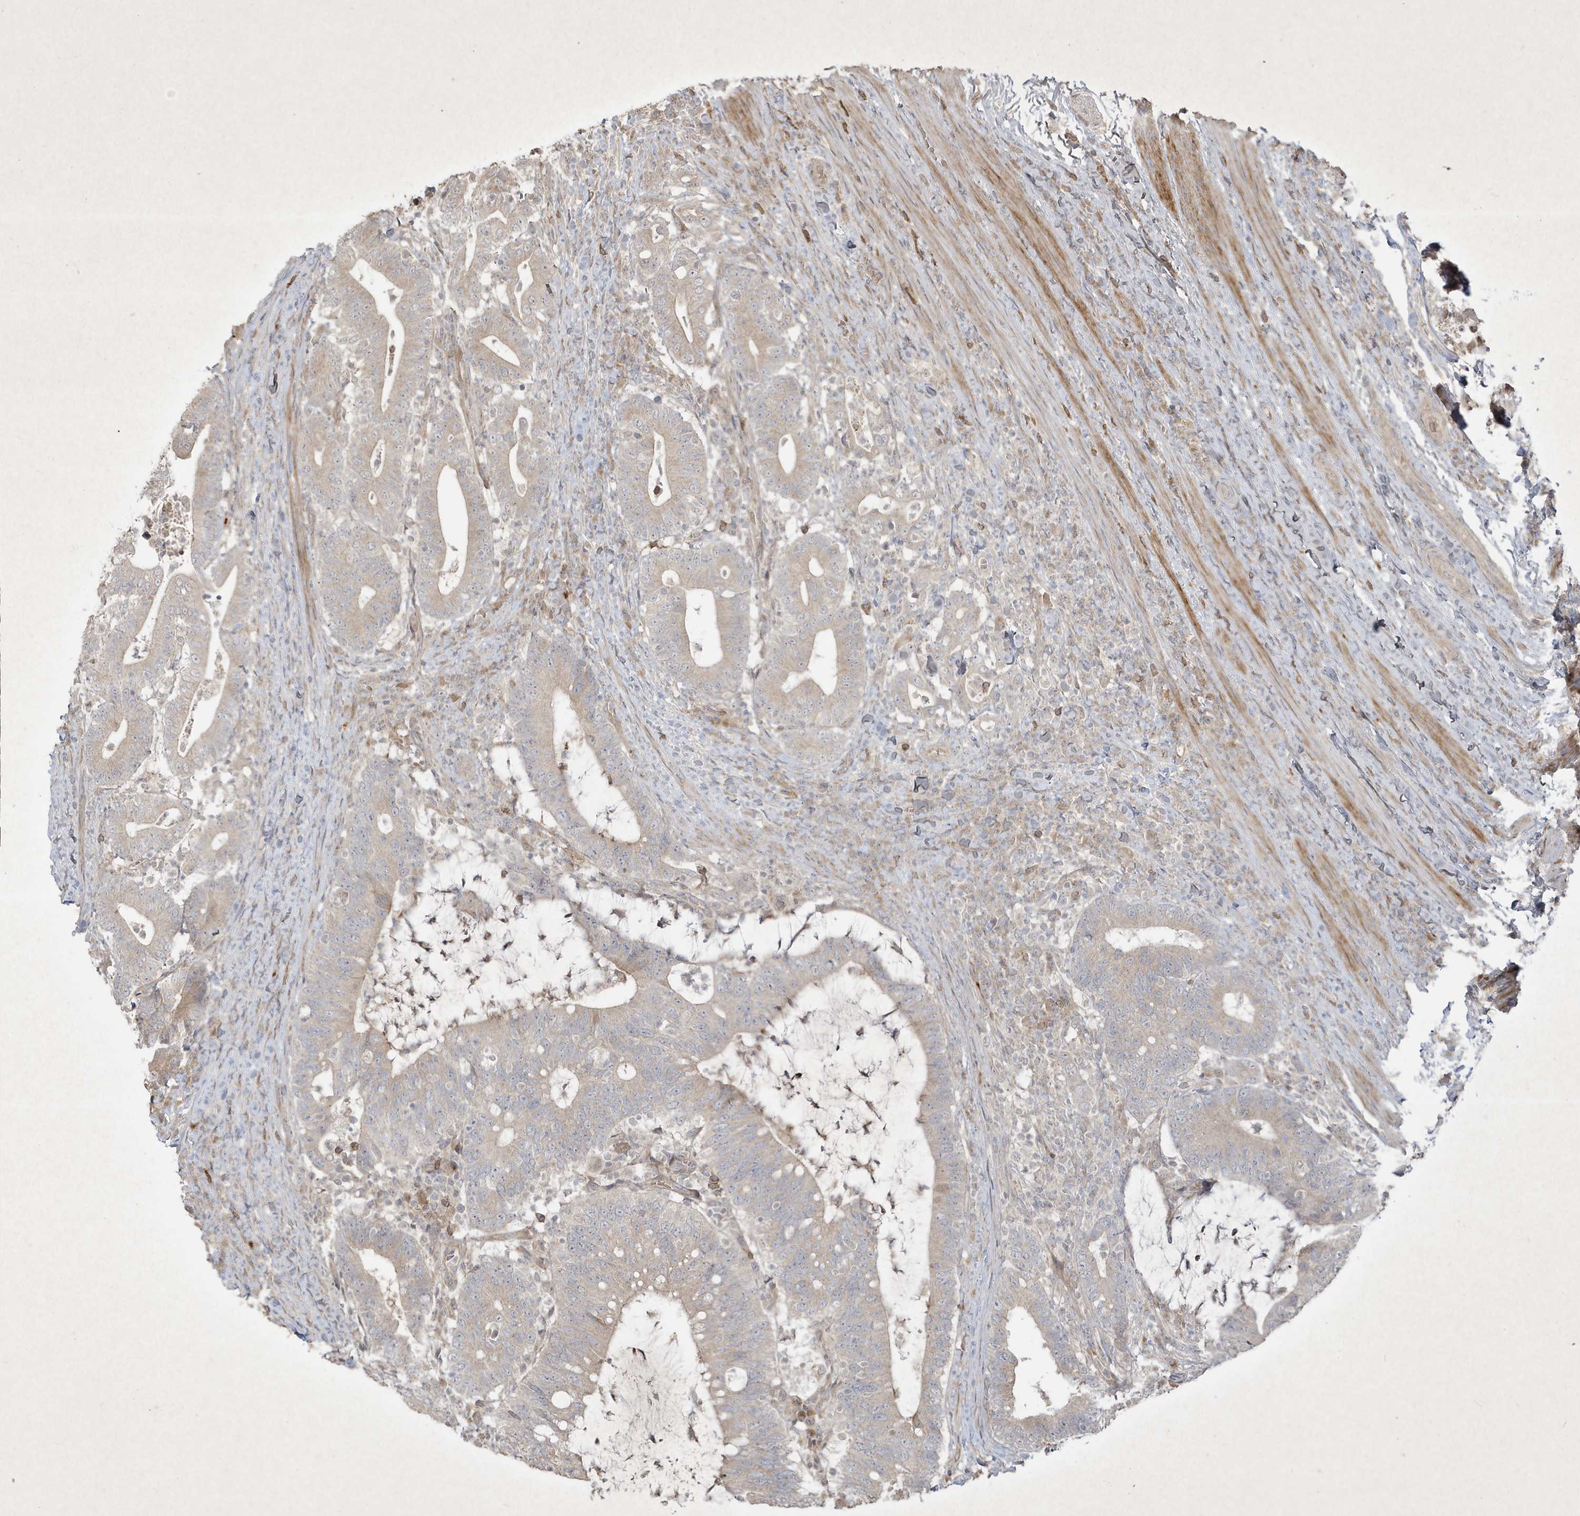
{"staining": {"intensity": "weak", "quantity": "<25%", "location": "cytoplasmic/membranous"}, "tissue": "colorectal cancer", "cell_type": "Tumor cells", "image_type": "cancer", "snomed": [{"axis": "morphology", "description": "Adenocarcinoma, NOS"}, {"axis": "topography", "description": "Colon"}], "caption": "A high-resolution image shows IHC staining of colorectal adenocarcinoma, which reveals no significant staining in tumor cells.", "gene": "FAM83C", "patient": {"sex": "female", "age": 66}}